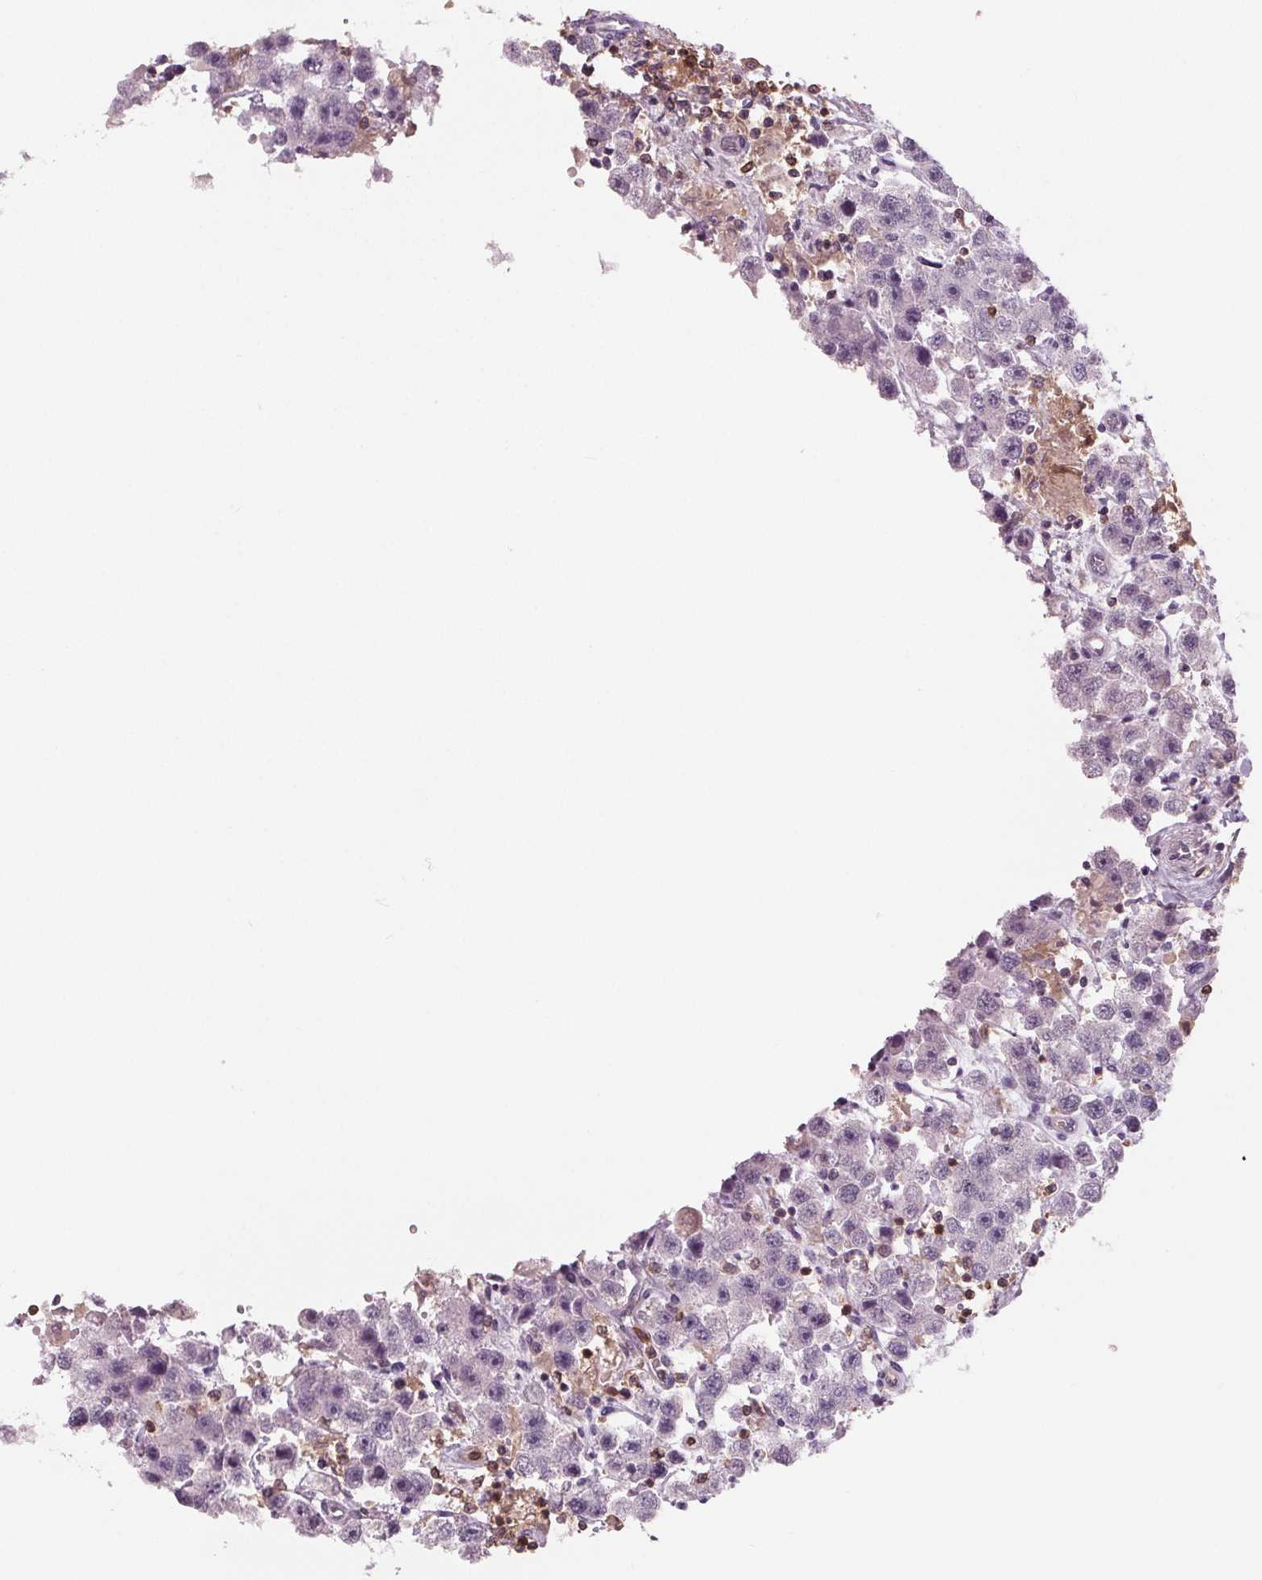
{"staining": {"intensity": "negative", "quantity": "none", "location": "none"}, "tissue": "testis cancer", "cell_type": "Tumor cells", "image_type": "cancer", "snomed": [{"axis": "morphology", "description": "Seminoma, NOS"}, {"axis": "topography", "description": "Testis"}], "caption": "There is no significant staining in tumor cells of testis cancer (seminoma). (DAB immunohistochemistry (IHC), high magnification).", "gene": "ARHGAP25", "patient": {"sex": "male", "age": 45}}